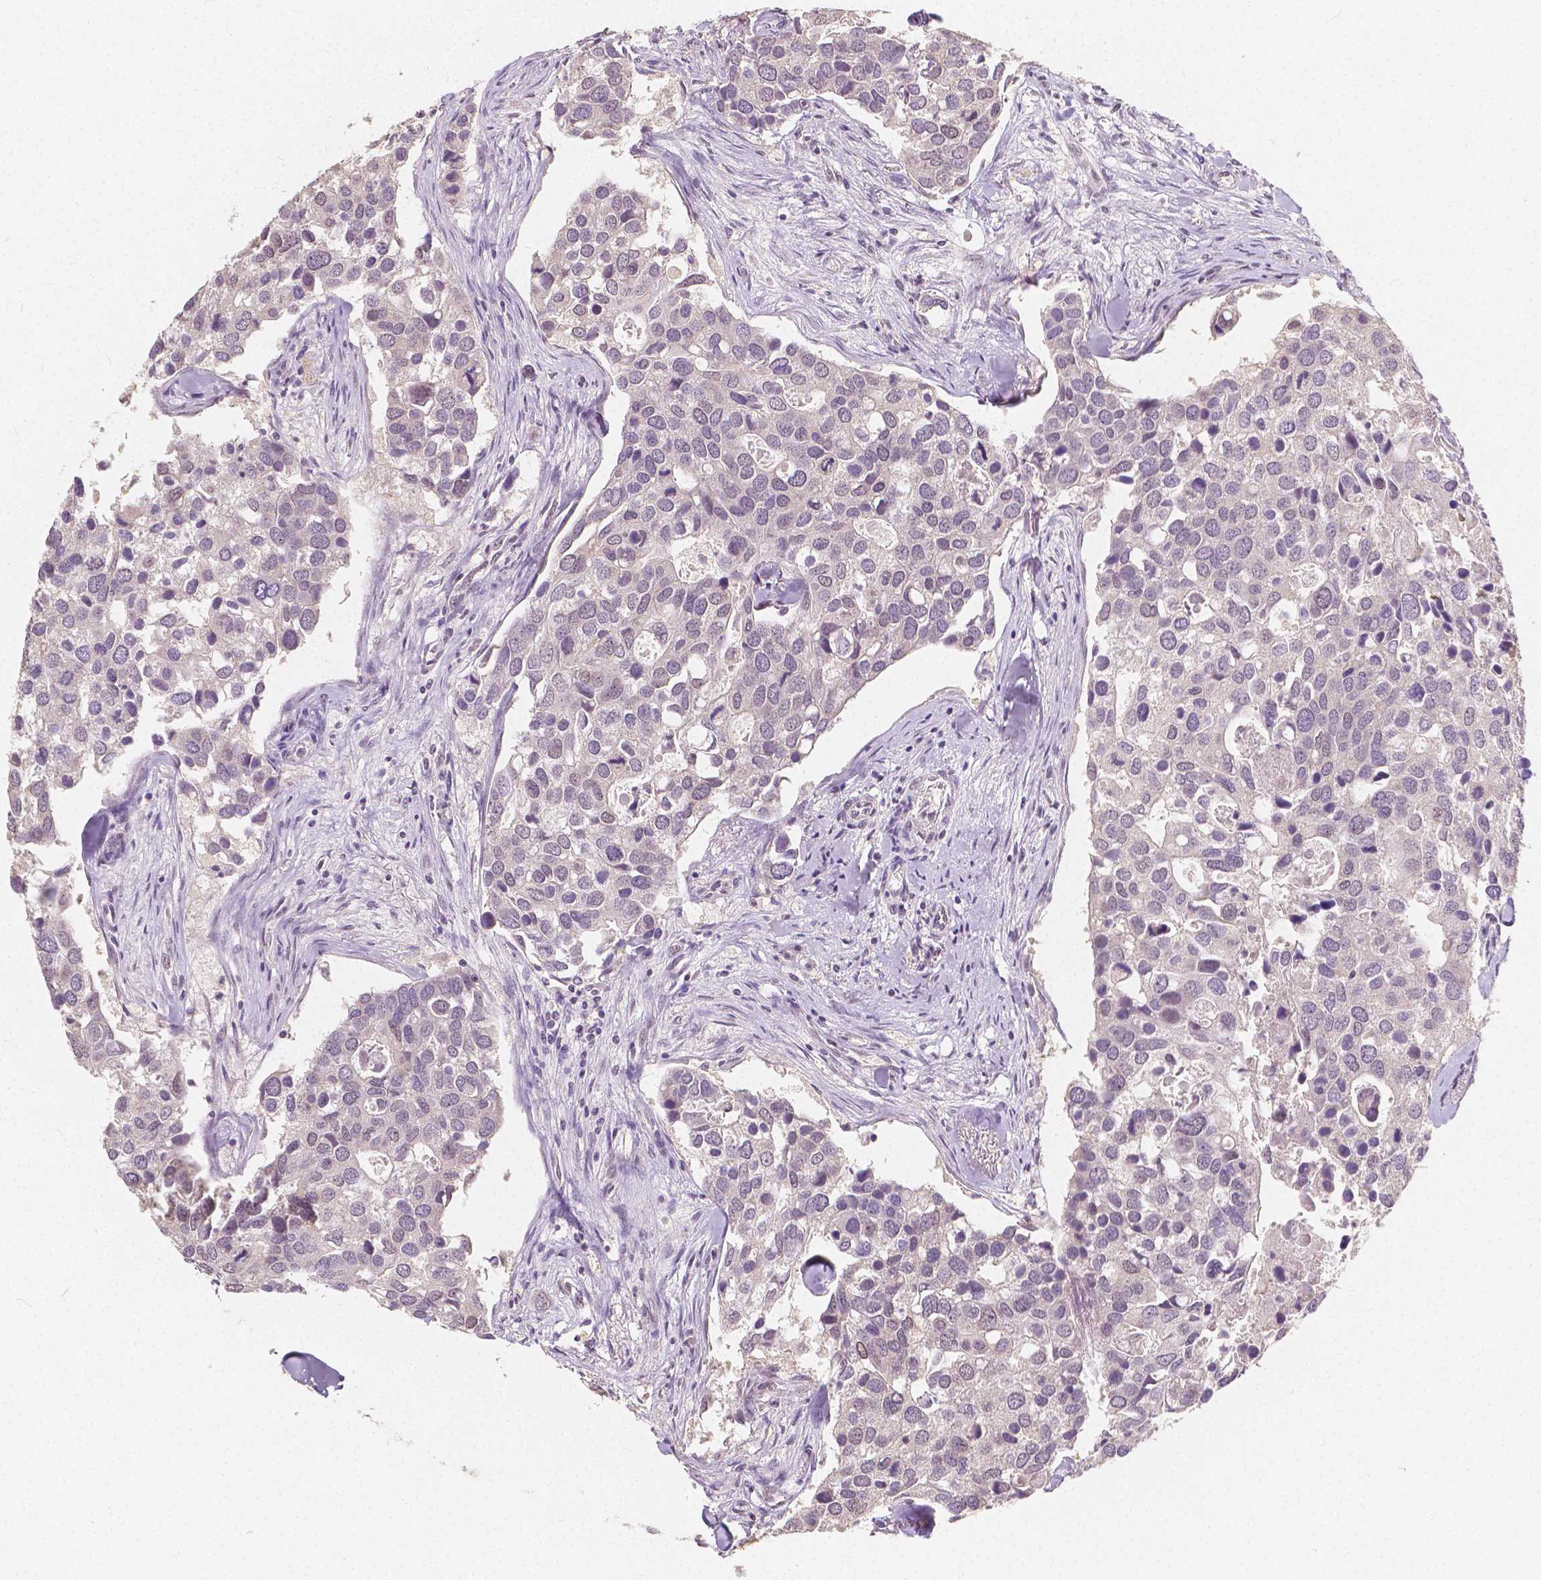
{"staining": {"intensity": "negative", "quantity": "none", "location": "none"}, "tissue": "breast cancer", "cell_type": "Tumor cells", "image_type": "cancer", "snomed": [{"axis": "morphology", "description": "Duct carcinoma"}, {"axis": "topography", "description": "Breast"}], "caption": "Tumor cells show no significant protein staining in breast cancer (invasive ductal carcinoma).", "gene": "NOLC1", "patient": {"sex": "female", "age": 83}}